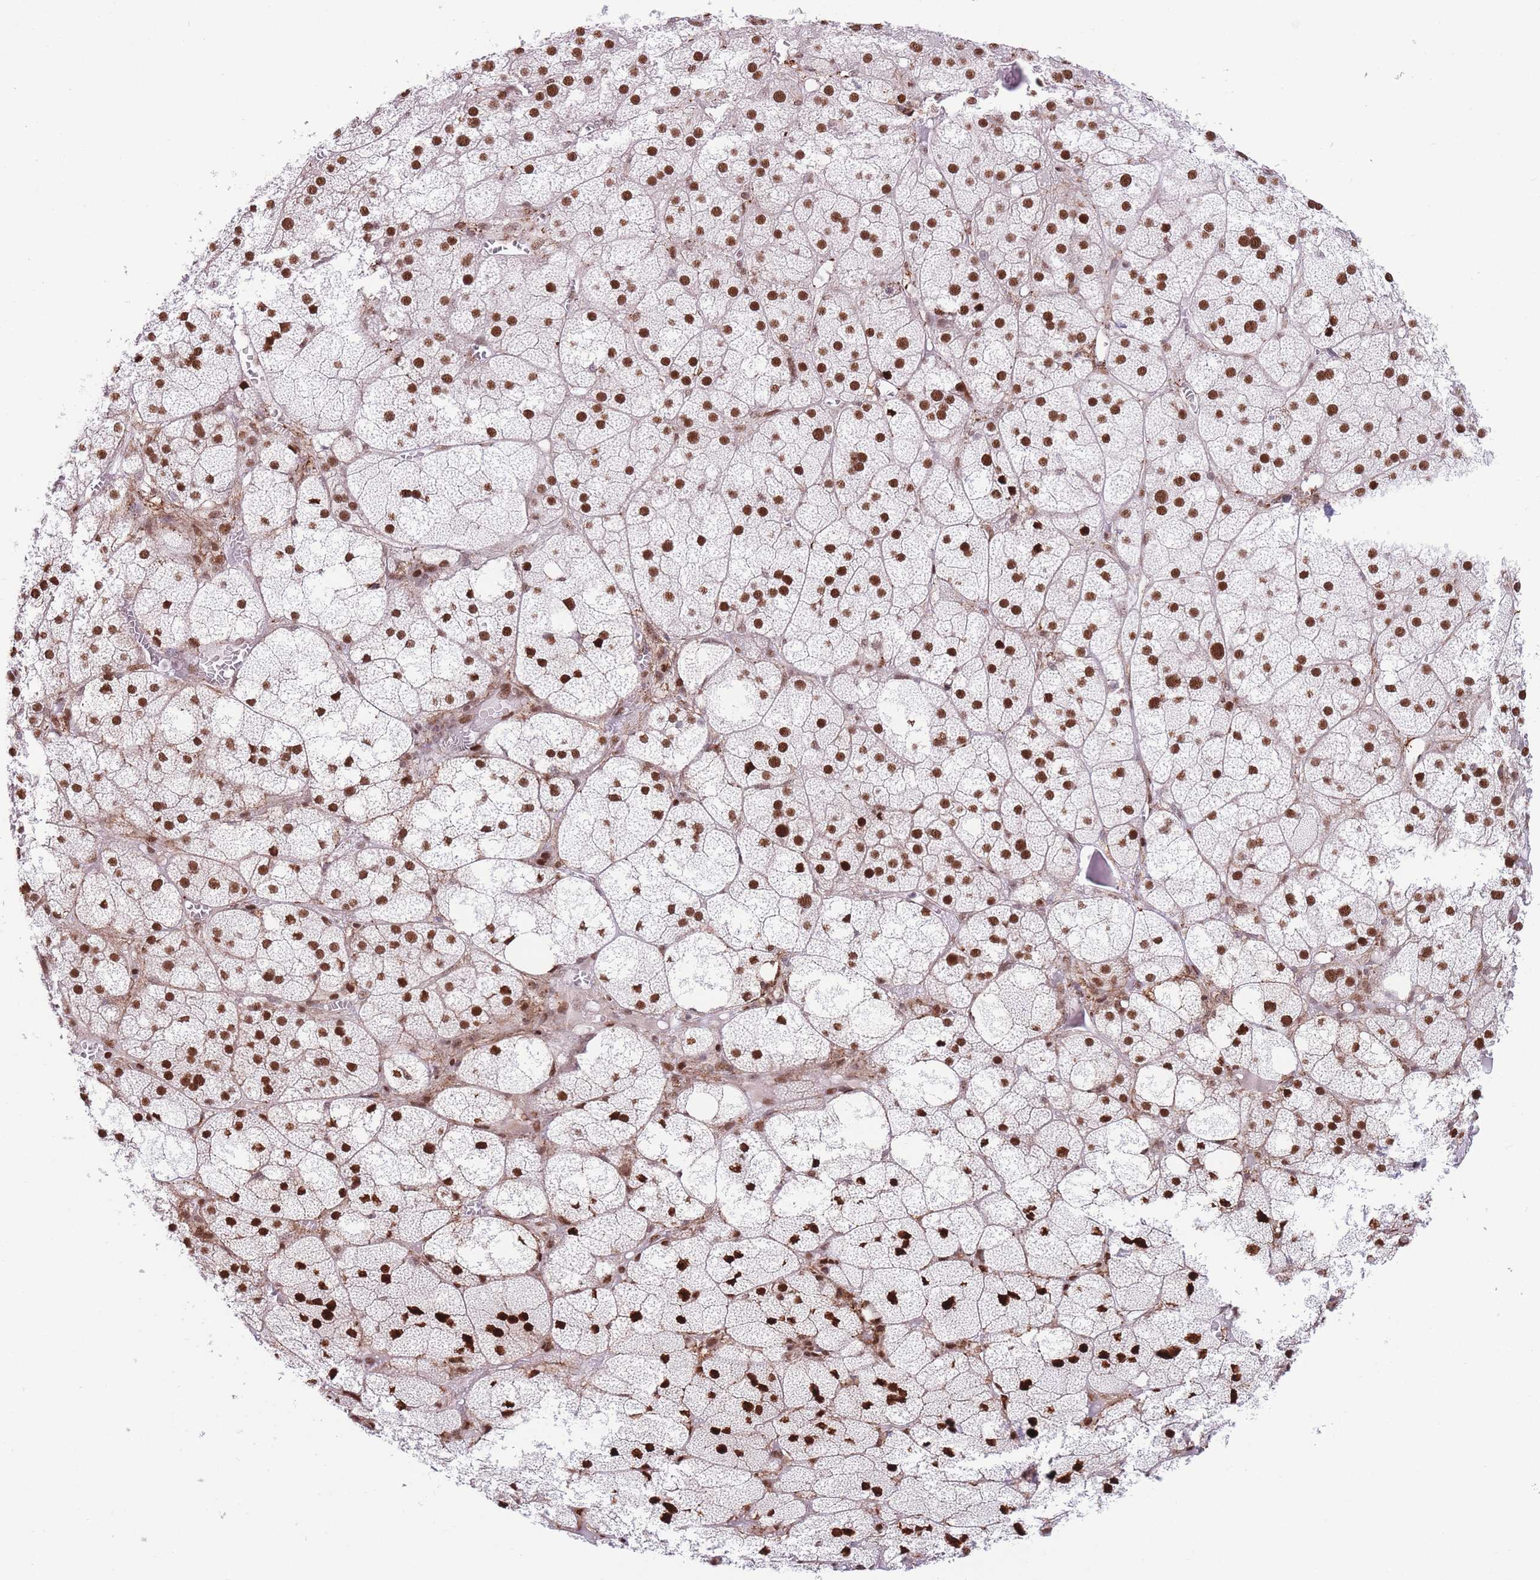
{"staining": {"intensity": "strong", "quantity": ">75%", "location": "nuclear"}, "tissue": "adrenal gland", "cell_type": "Glandular cells", "image_type": "normal", "snomed": [{"axis": "morphology", "description": "Normal tissue, NOS"}, {"axis": "topography", "description": "Adrenal gland"}], "caption": "Protein staining reveals strong nuclear staining in about >75% of glandular cells in benign adrenal gland.", "gene": "DNAJC3", "patient": {"sex": "female", "age": 61}}